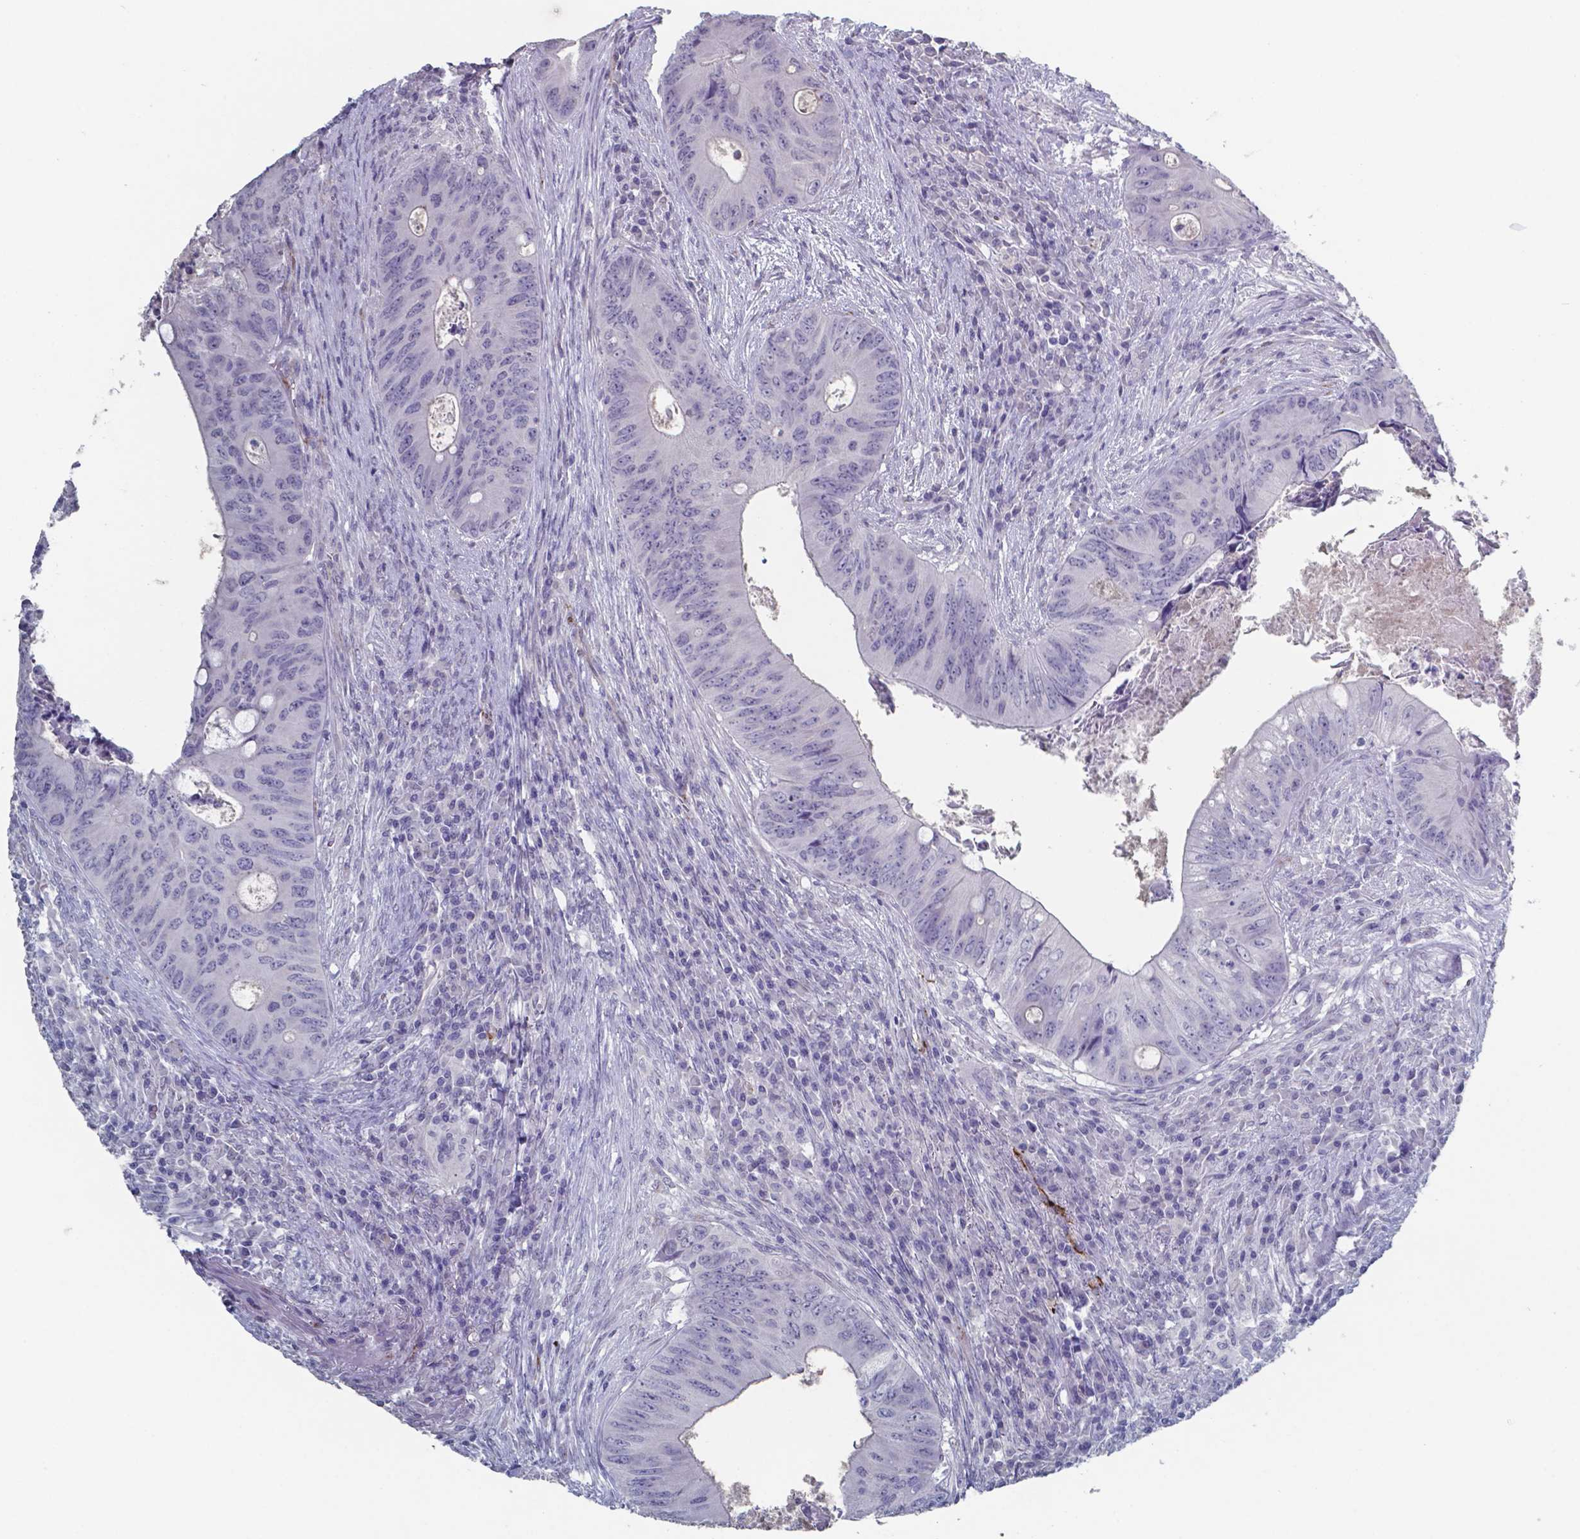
{"staining": {"intensity": "negative", "quantity": "none", "location": "none"}, "tissue": "colorectal cancer", "cell_type": "Tumor cells", "image_type": "cancer", "snomed": [{"axis": "morphology", "description": "Adenocarcinoma, NOS"}, {"axis": "topography", "description": "Colon"}], "caption": "An image of human adenocarcinoma (colorectal) is negative for staining in tumor cells. (DAB IHC with hematoxylin counter stain).", "gene": "PLA2R1", "patient": {"sex": "female", "age": 74}}